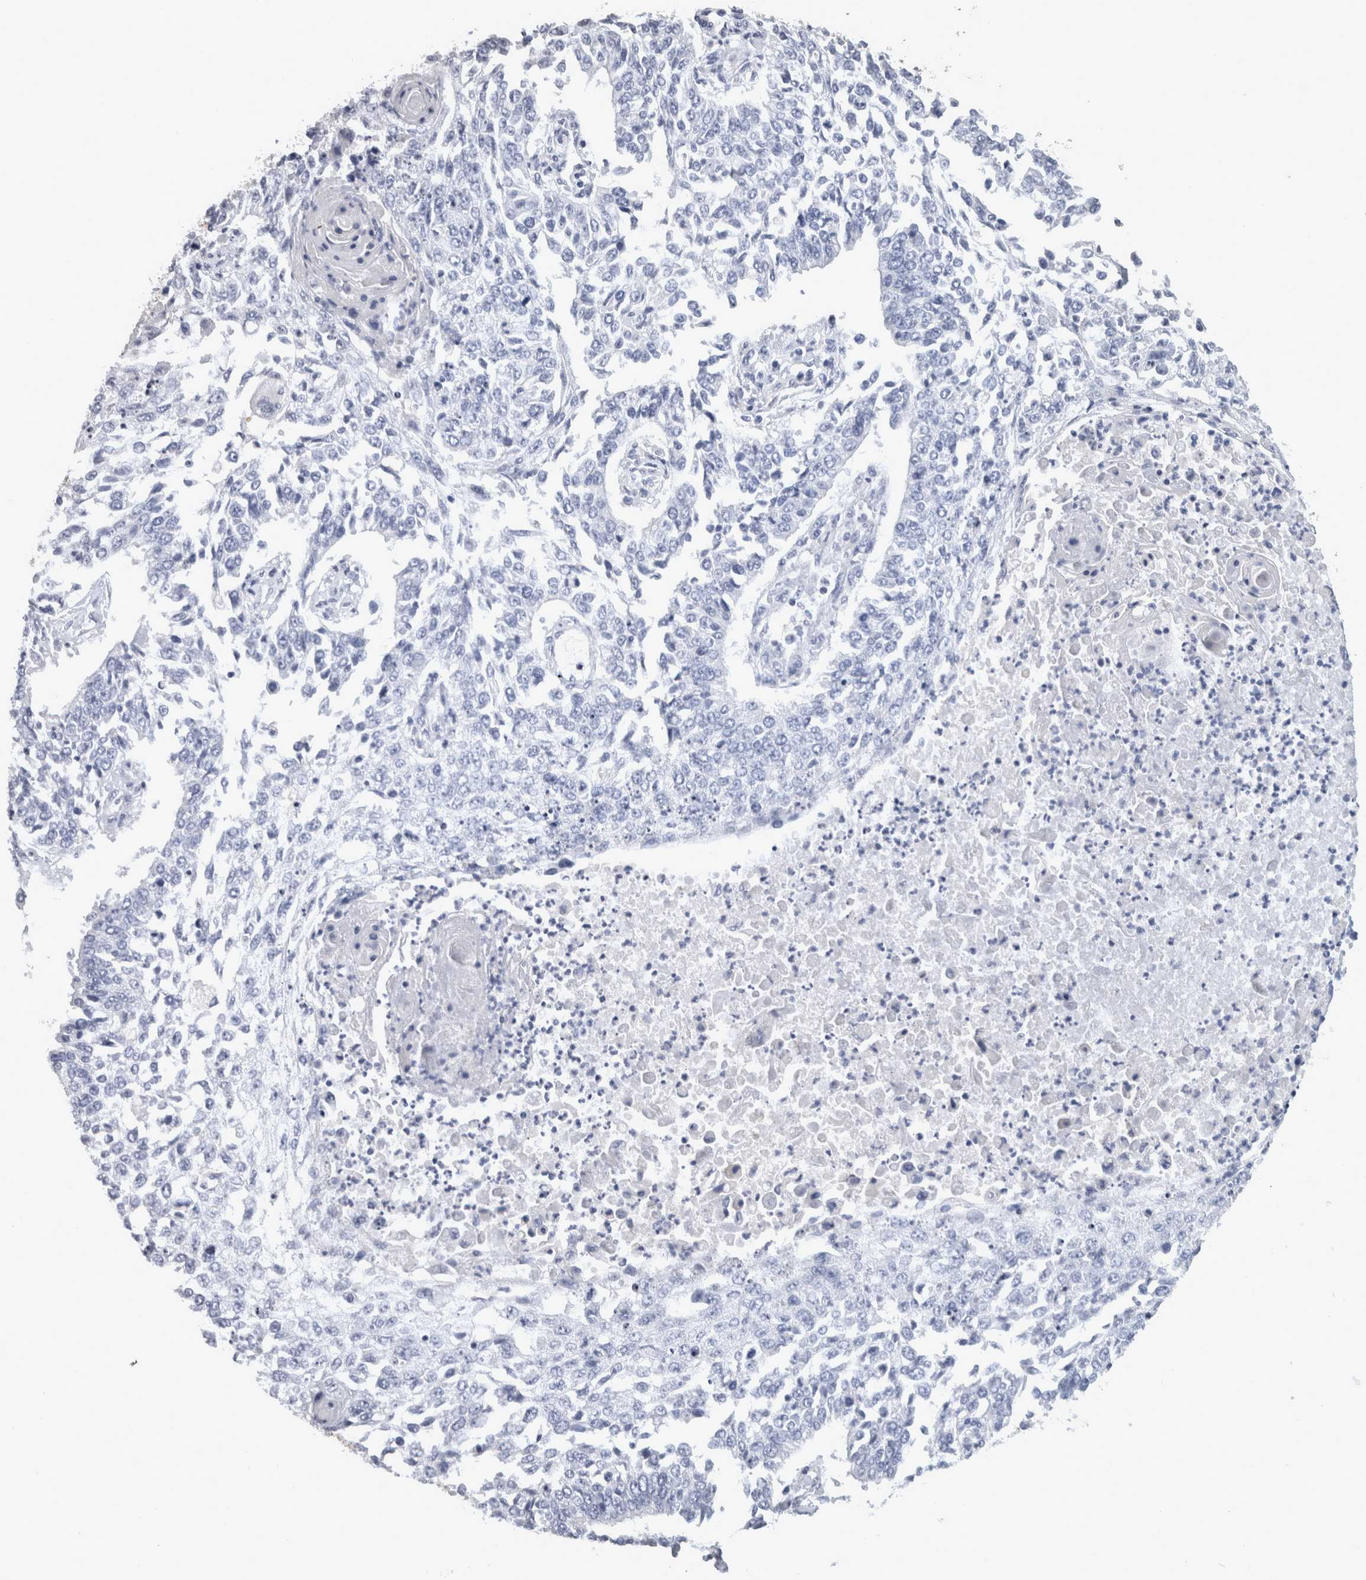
{"staining": {"intensity": "negative", "quantity": "none", "location": "none"}, "tissue": "lung cancer", "cell_type": "Tumor cells", "image_type": "cancer", "snomed": [{"axis": "morphology", "description": "Normal tissue, NOS"}, {"axis": "morphology", "description": "Squamous cell carcinoma, NOS"}, {"axis": "topography", "description": "Cartilage tissue"}, {"axis": "topography", "description": "Bronchus"}, {"axis": "topography", "description": "Lung"}, {"axis": "topography", "description": "Peripheral nerve tissue"}], "caption": "This photomicrograph is of squamous cell carcinoma (lung) stained with immunohistochemistry (IHC) to label a protein in brown with the nuclei are counter-stained blue. There is no positivity in tumor cells.", "gene": "TCAP", "patient": {"sex": "female", "age": 49}}